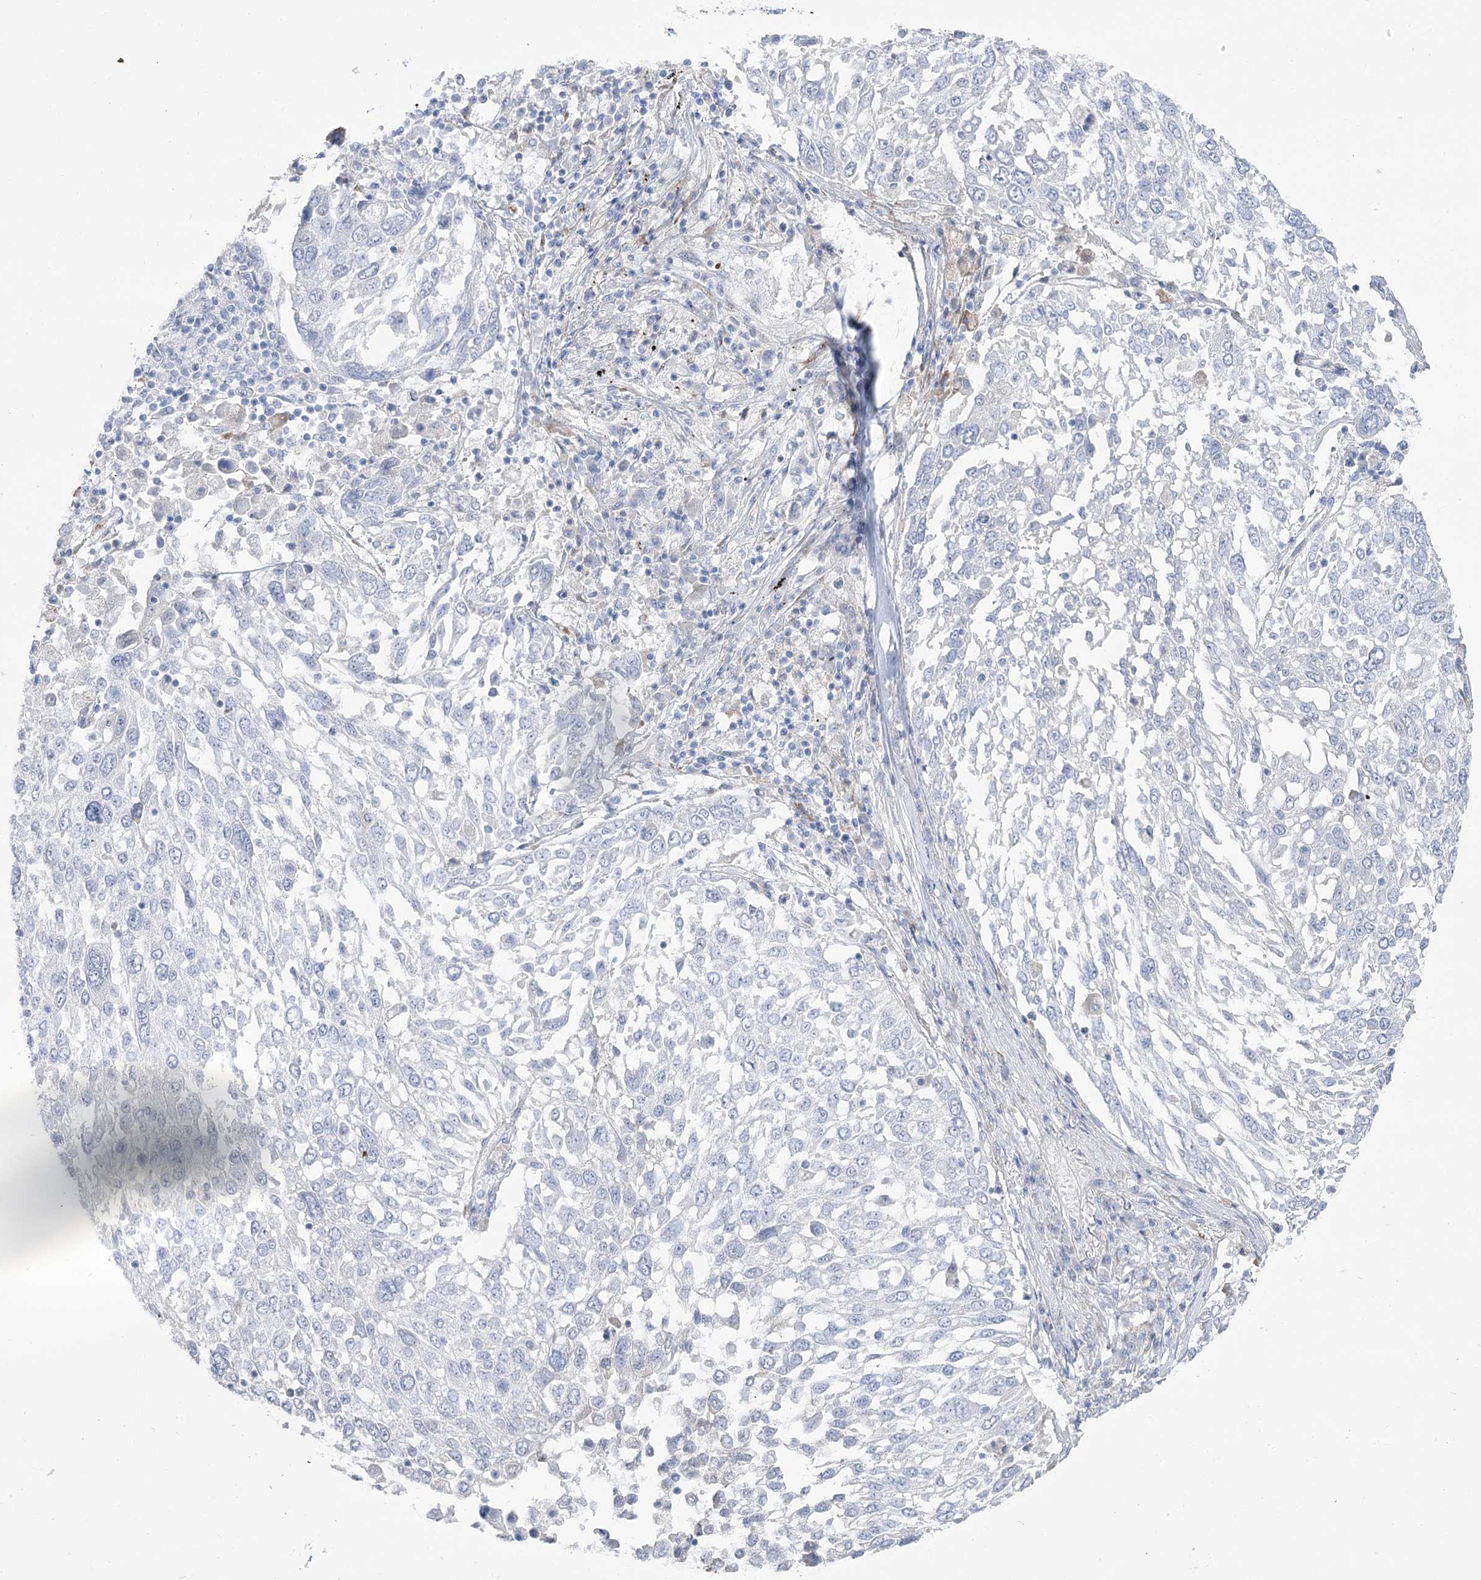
{"staining": {"intensity": "negative", "quantity": "none", "location": "none"}, "tissue": "lung cancer", "cell_type": "Tumor cells", "image_type": "cancer", "snomed": [{"axis": "morphology", "description": "Squamous cell carcinoma, NOS"}, {"axis": "topography", "description": "Lung"}], "caption": "IHC of human lung squamous cell carcinoma exhibits no positivity in tumor cells. Nuclei are stained in blue.", "gene": "SIAE", "patient": {"sex": "male", "age": 65}}